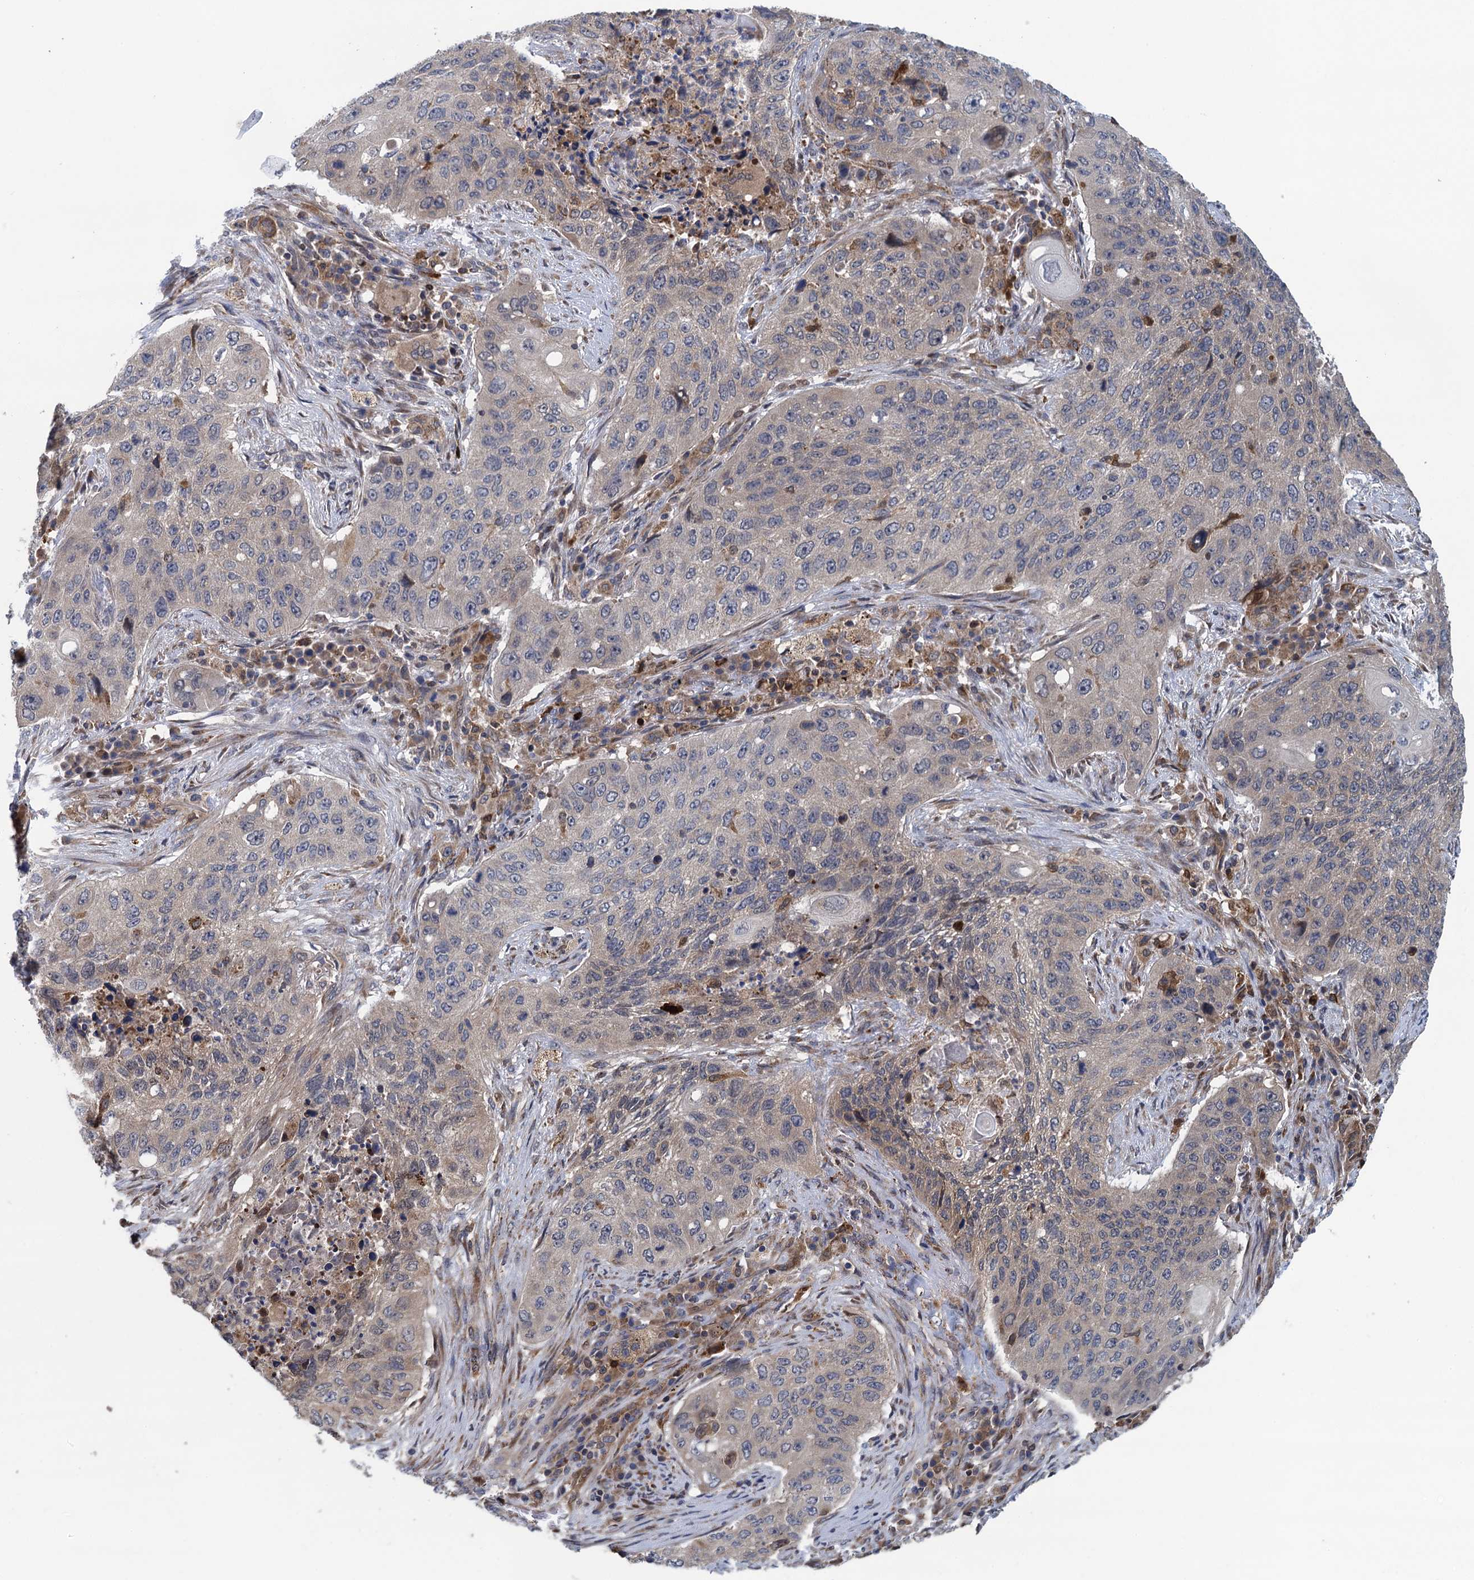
{"staining": {"intensity": "negative", "quantity": "none", "location": "none"}, "tissue": "lung cancer", "cell_type": "Tumor cells", "image_type": "cancer", "snomed": [{"axis": "morphology", "description": "Squamous cell carcinoma, NOS"}, {"axis": "topography", "description": "Lung"}], "caption": "High magnification brightfield microscopy of squamous cell carcinoma (lung) stained with DAB (3,3'-diaminobenzidine) (brown) and counterstained with hematoxylin (blue): tumor cells show no significant expression. The staining is performed using DAB (3,3'-diaminobenzidine) brown chromogen with nuclei counter-stained in using hematoxylin.", "gene": "CNTN5", "patient": {"sex": "female", "age": 63}}